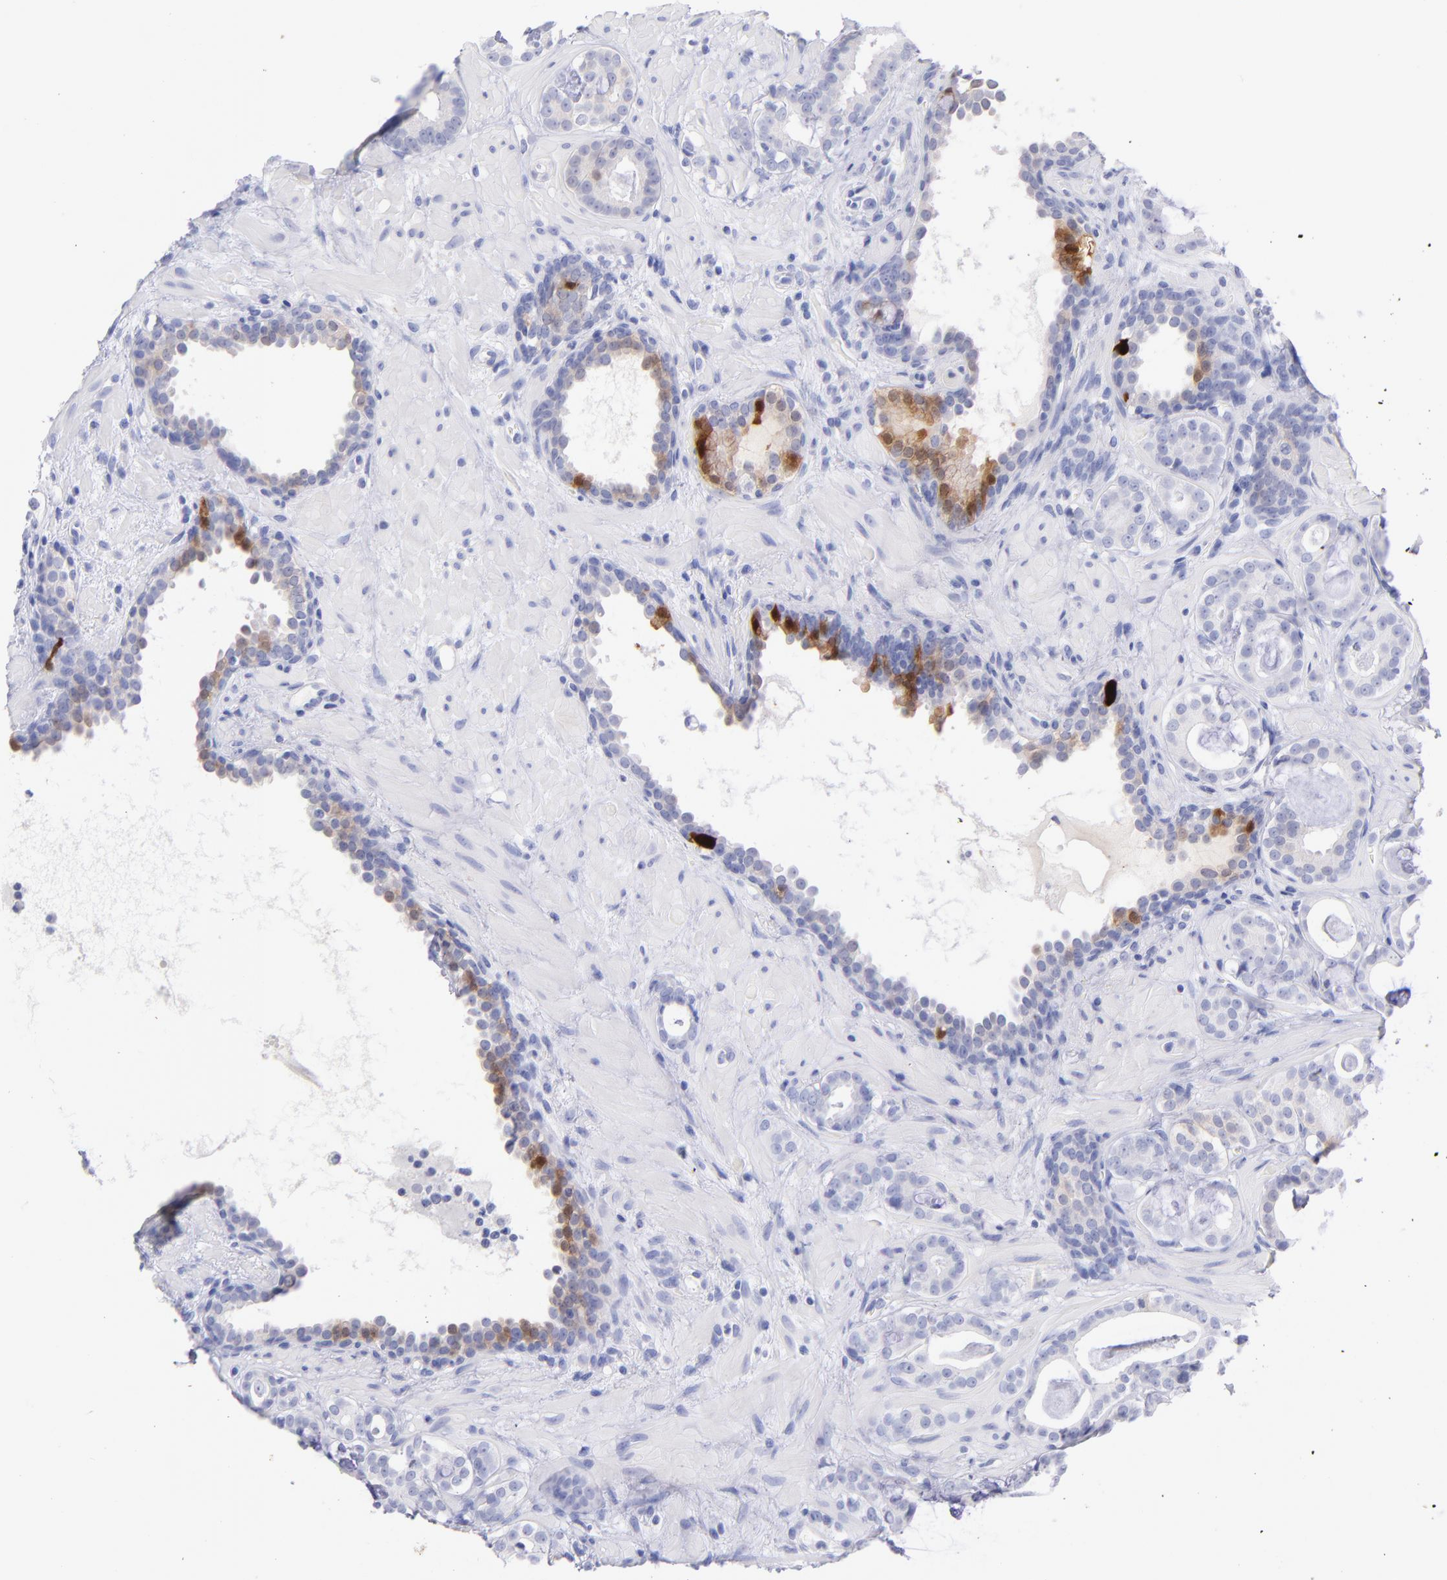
{"staining": {"intensity": "negative", "quantity": "none", "location": "none"}, "tissue": "prostate cancer", "cell_type": "Tumor cells", "image_type": "cancer", "snomed": [{"axis": "morphology", "description": "Adenocarcinoma, Low grade"}, {"axis": "topography", "description": "Prostate"}], "caption": "Immunohistochemistry (IHC) of human prostate cancer shows no positivity in tumor cells.", "gene": "SCGN", "patient": {"sex": "male", "age": 57}}